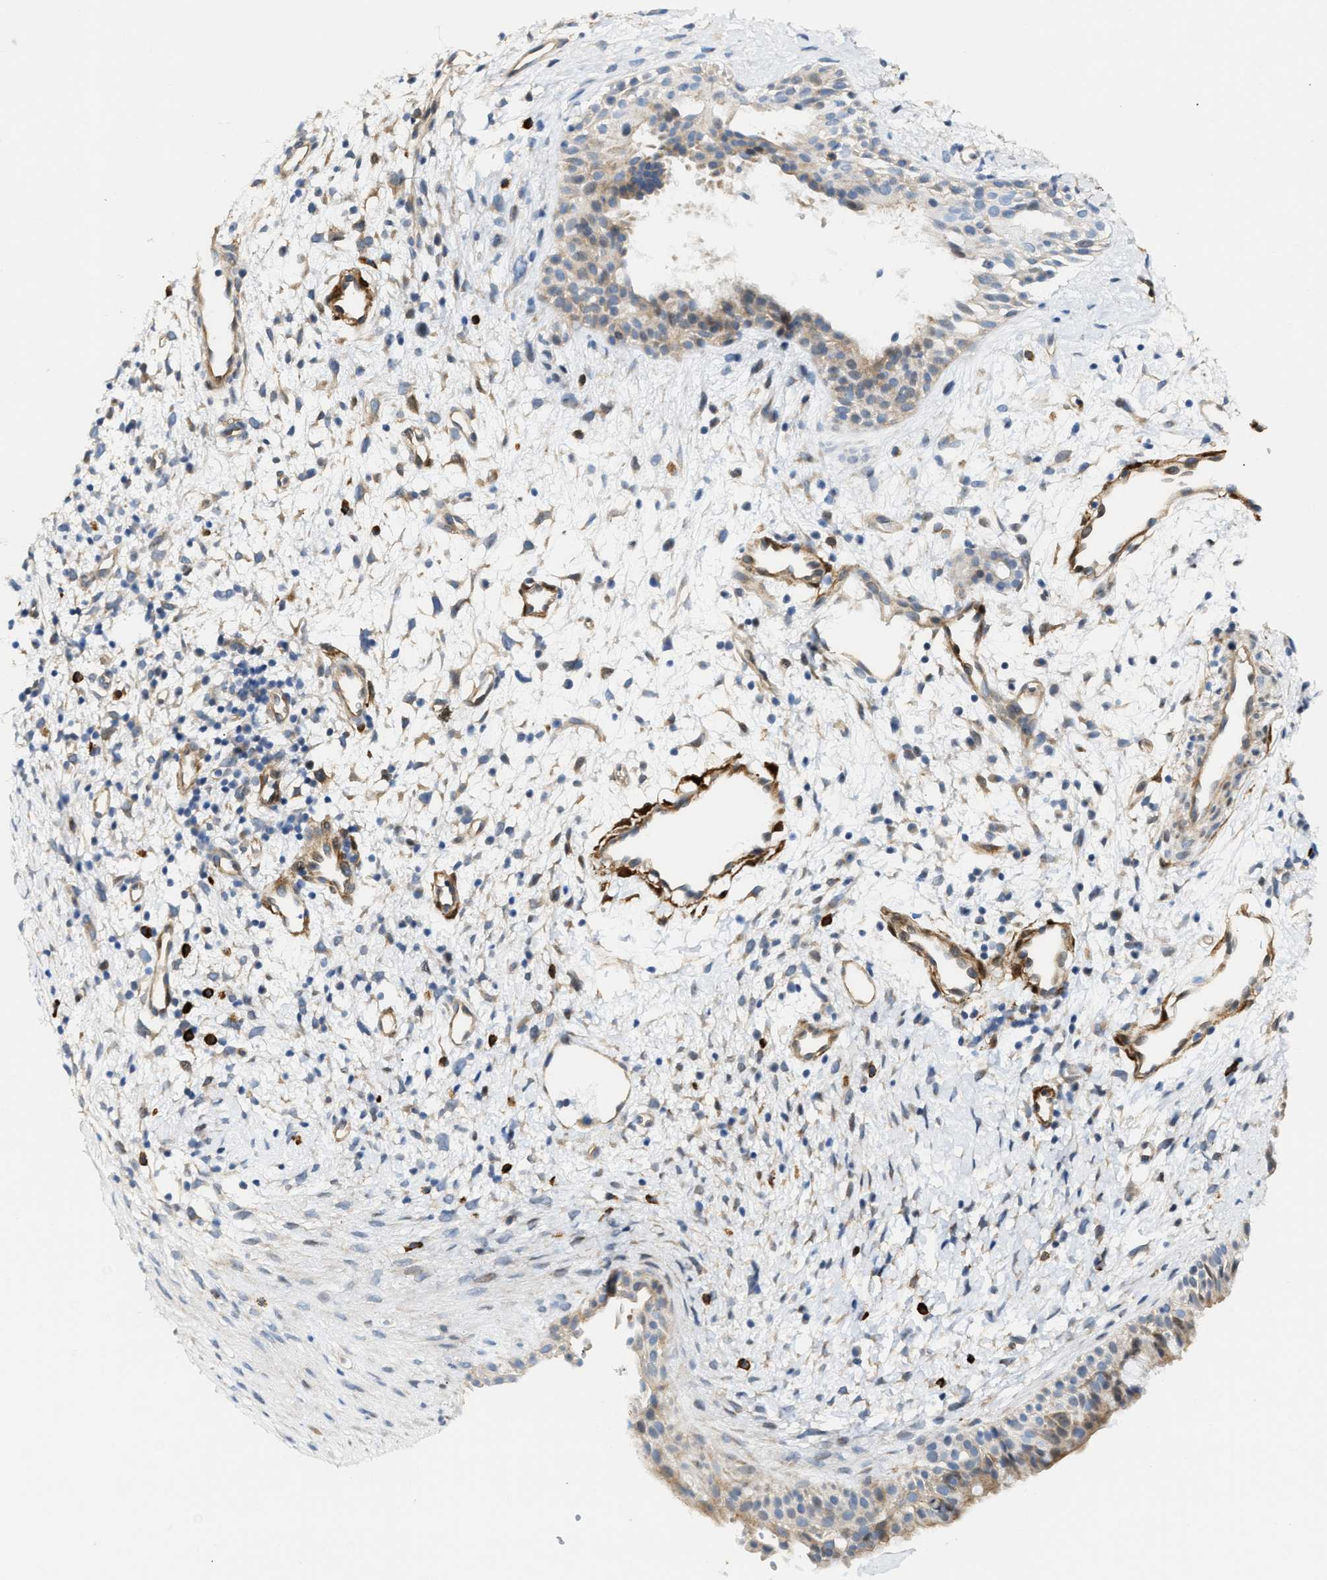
{"staining": {"intensity": "moderate", "quantity": "<25%", "location": "cytoplasmic/membranous"}, "tissue": "nasopharynx", "cell_type": "Respiratory epithelial cells", "image_type": "normal", "snomed": [{"axis": "morphology", "description": "Normal tissue, NOS"}, {"axis": "topography", "description": "Nasopharynx"}], "caption": "Moderate cytoplasmic/membranous protein staining is present in about <25% of respiratory epithelial cells in nasopharynx. (IHC, brightfield microscopy, high magnification).", "gene": "FHL1", "patient": {"sex": "male", "age": 22}}